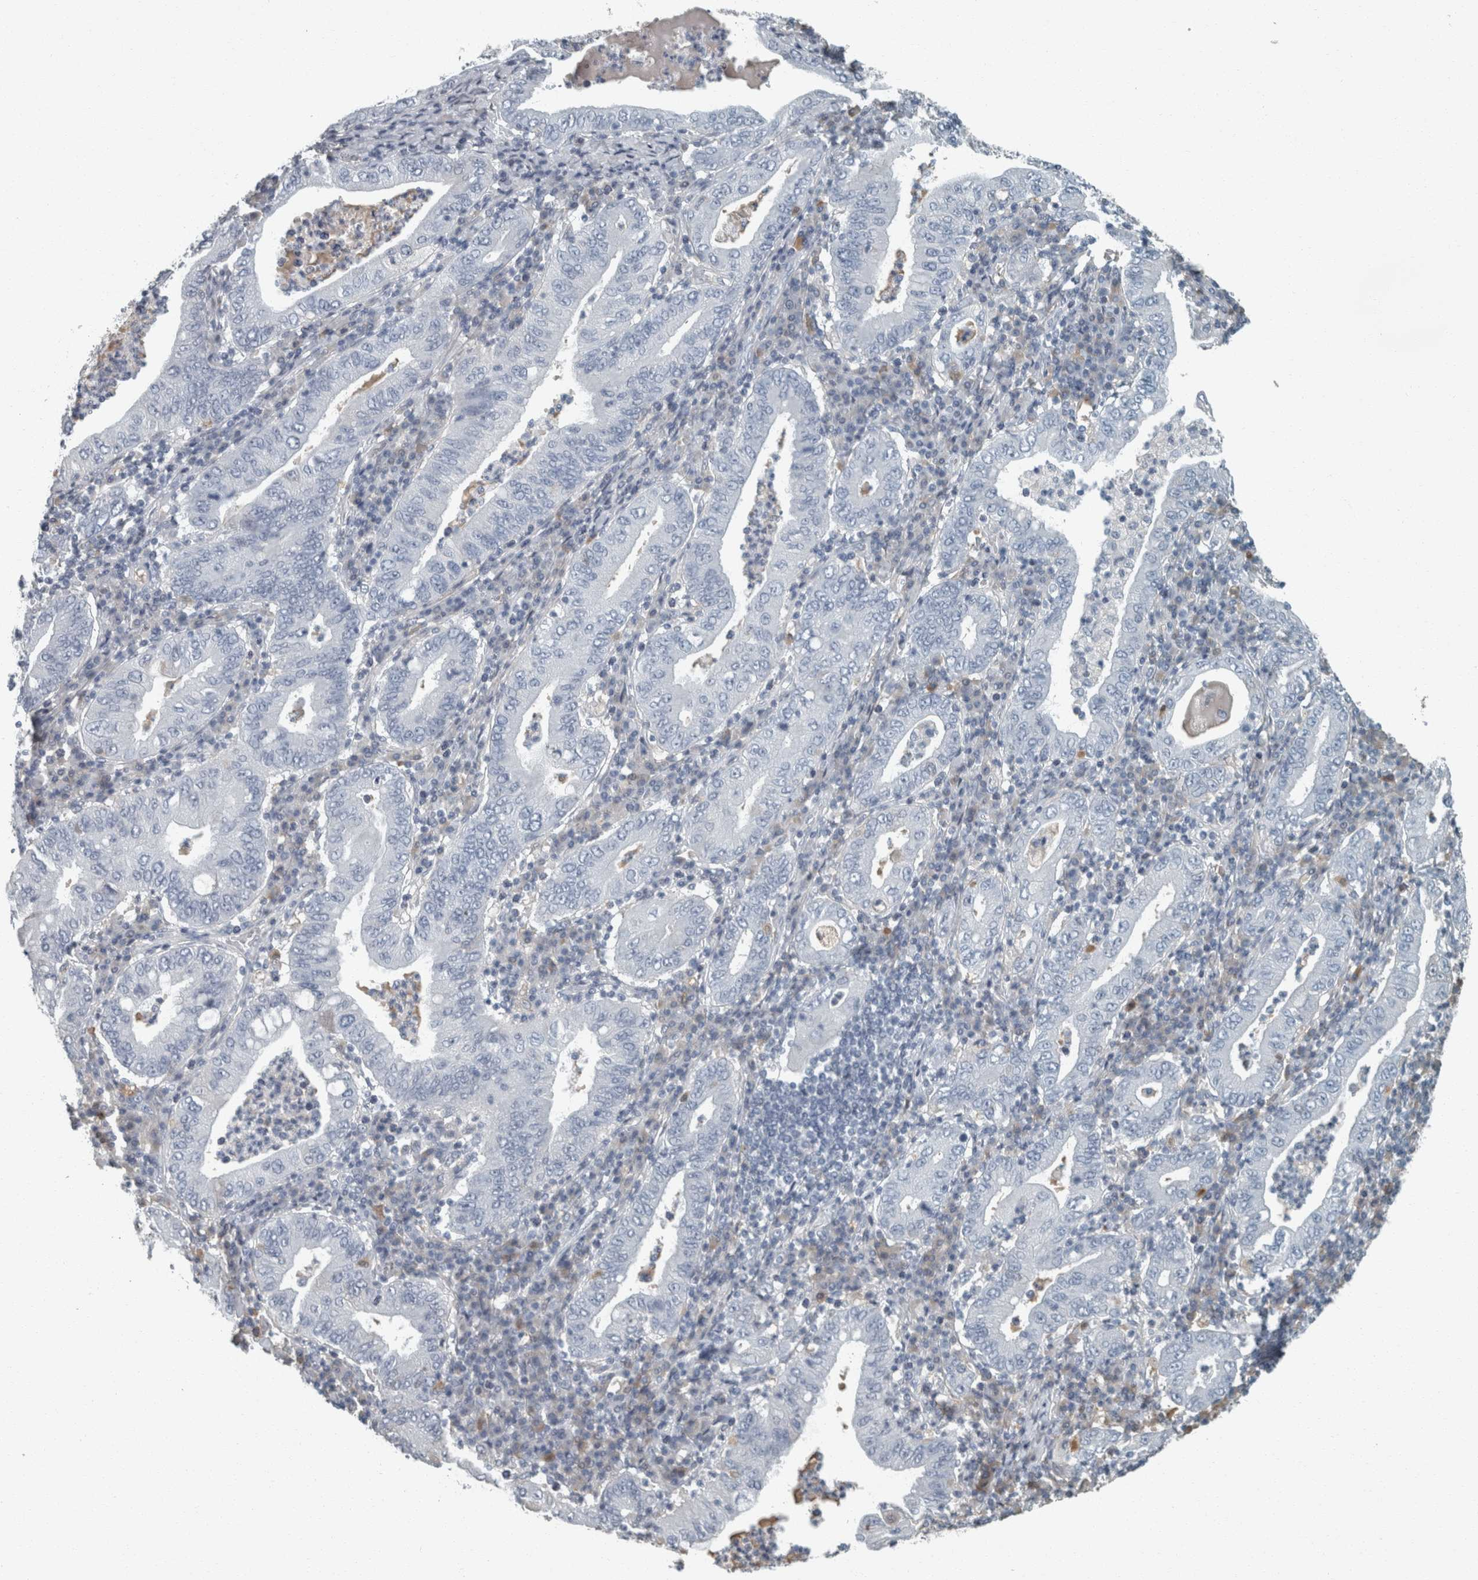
{"staining": {"intensity": "negative", "quantity": "none", "location": "none"}, "tissue": "stomach cancer", "cell_type": "Tumor cells", "image_type": "cancer", "snomed": [{"axis": "morphology", "description": "Normal tissue, NOS"}, {"axis": "morphology", "description": "Adenocarcinoma, NOS"}, {"axis": "topography", "description": "Esophagus"}, {"axis": "topography", "description": "Stomach, upper"}, {"axis": "topography", "description": "Peripheral nerve tissue"}], "caption": "The histopathology image demonstrates no staining of tumor cells in adenocarcinoma (stomach). (DAB immunohistochemistry visualized using brightfield microscopy, high magnification).", "gene": "CHL1", "patient": {"sex": "male", "age": 62}}